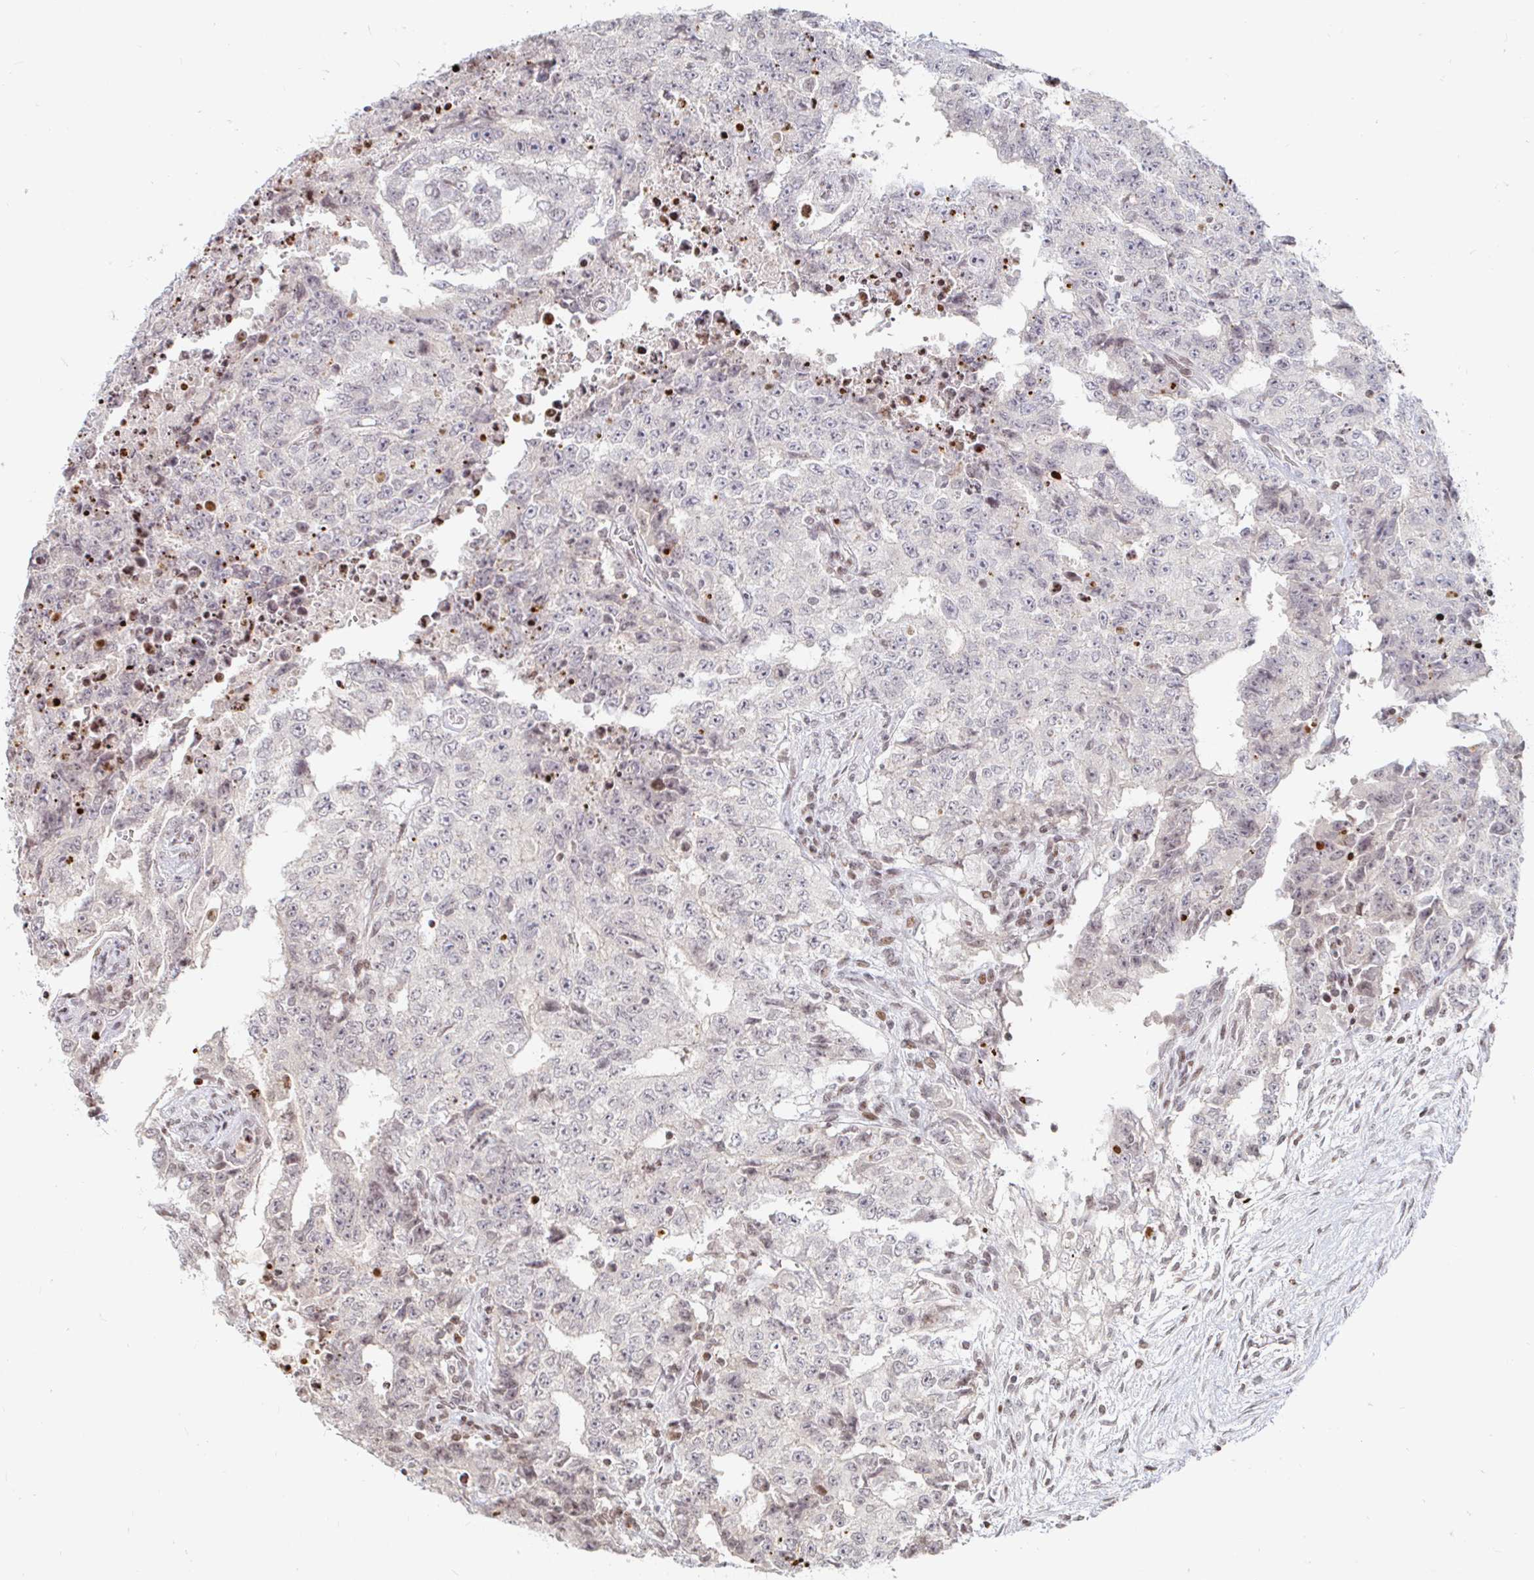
{"staining": {"intensity": "weak", "quantity": "<25%", "location": "nuclear"}, "tissue": "testis cancer", "cell_type": "Tumor cells", "image_type": "cancer", "snomed": [{"axis": "morphology", "description": "Carcinoma, Embryonal, NOS"}, {"axis": "topography", "description": "Testis"}], "caption": "An IHC micrograph of testis embryonal carcinoma is shown. There is no staining in tumor cells of testis embryonal carcinoma.", "gene": "HOXC10", "patient": {"sex": "male", "age": 24}}